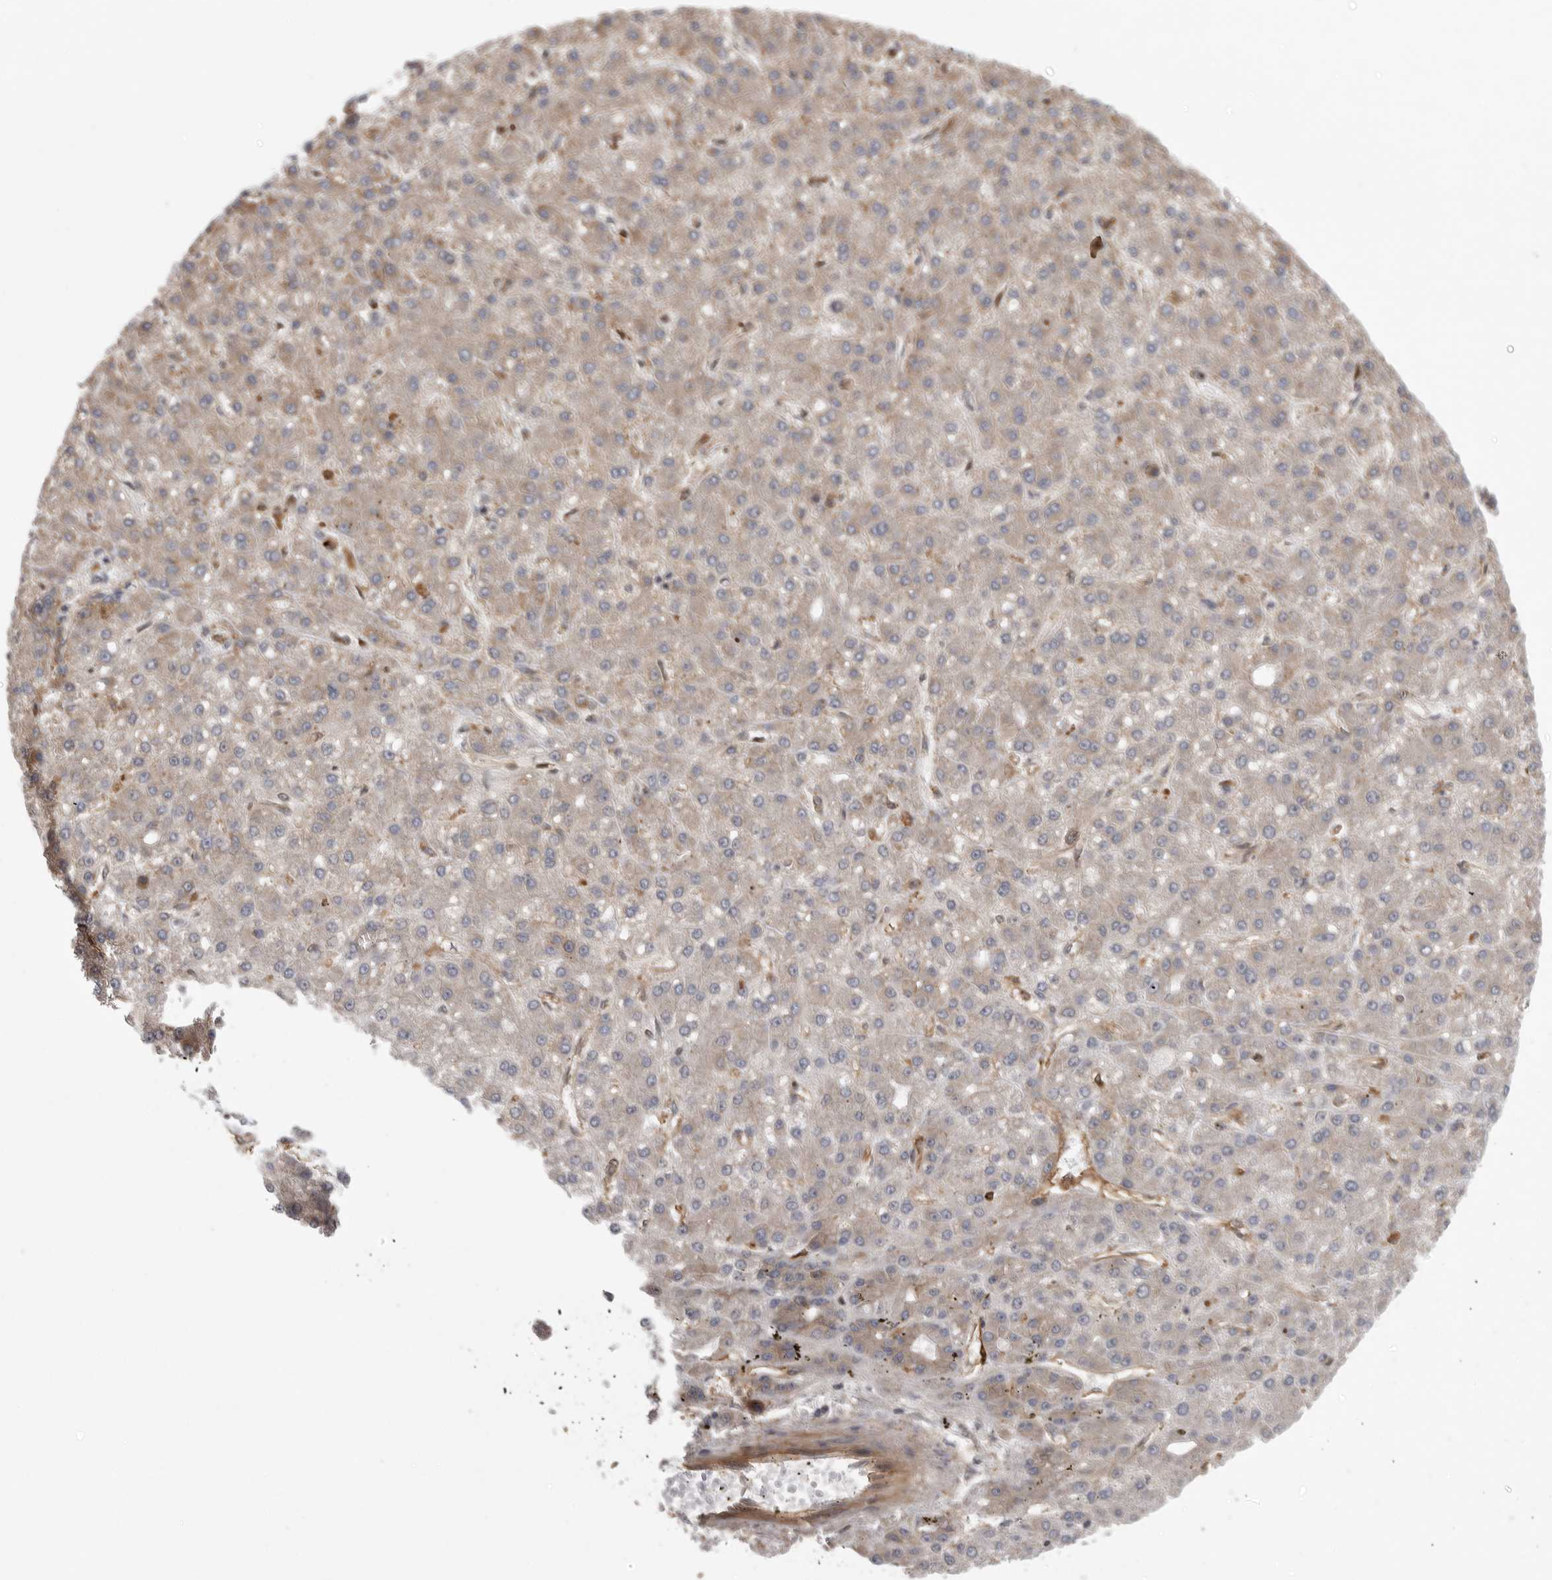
{"staining": {"intensity": "weak", "quantity": "<25%", "location": "cytoplasmic/membranous"}, "tissue": "liver cancer", "cell_type": "Tumor cells", "image_type": "cancer", "snomed": [{"axis": "morphology", "description": "Carcinoma, Hepatocellular, NOS"}, {"axis": "topography", "description": "Liver"}], "caption": "This photomicrograph is of liver cancer stained with IHC to label a protein in brown with the nuclei are counter-stained blue. There is no staining in tumor cells.", "gene": "NECTIN1", "patient": {"sex": "male", "age": 67}}